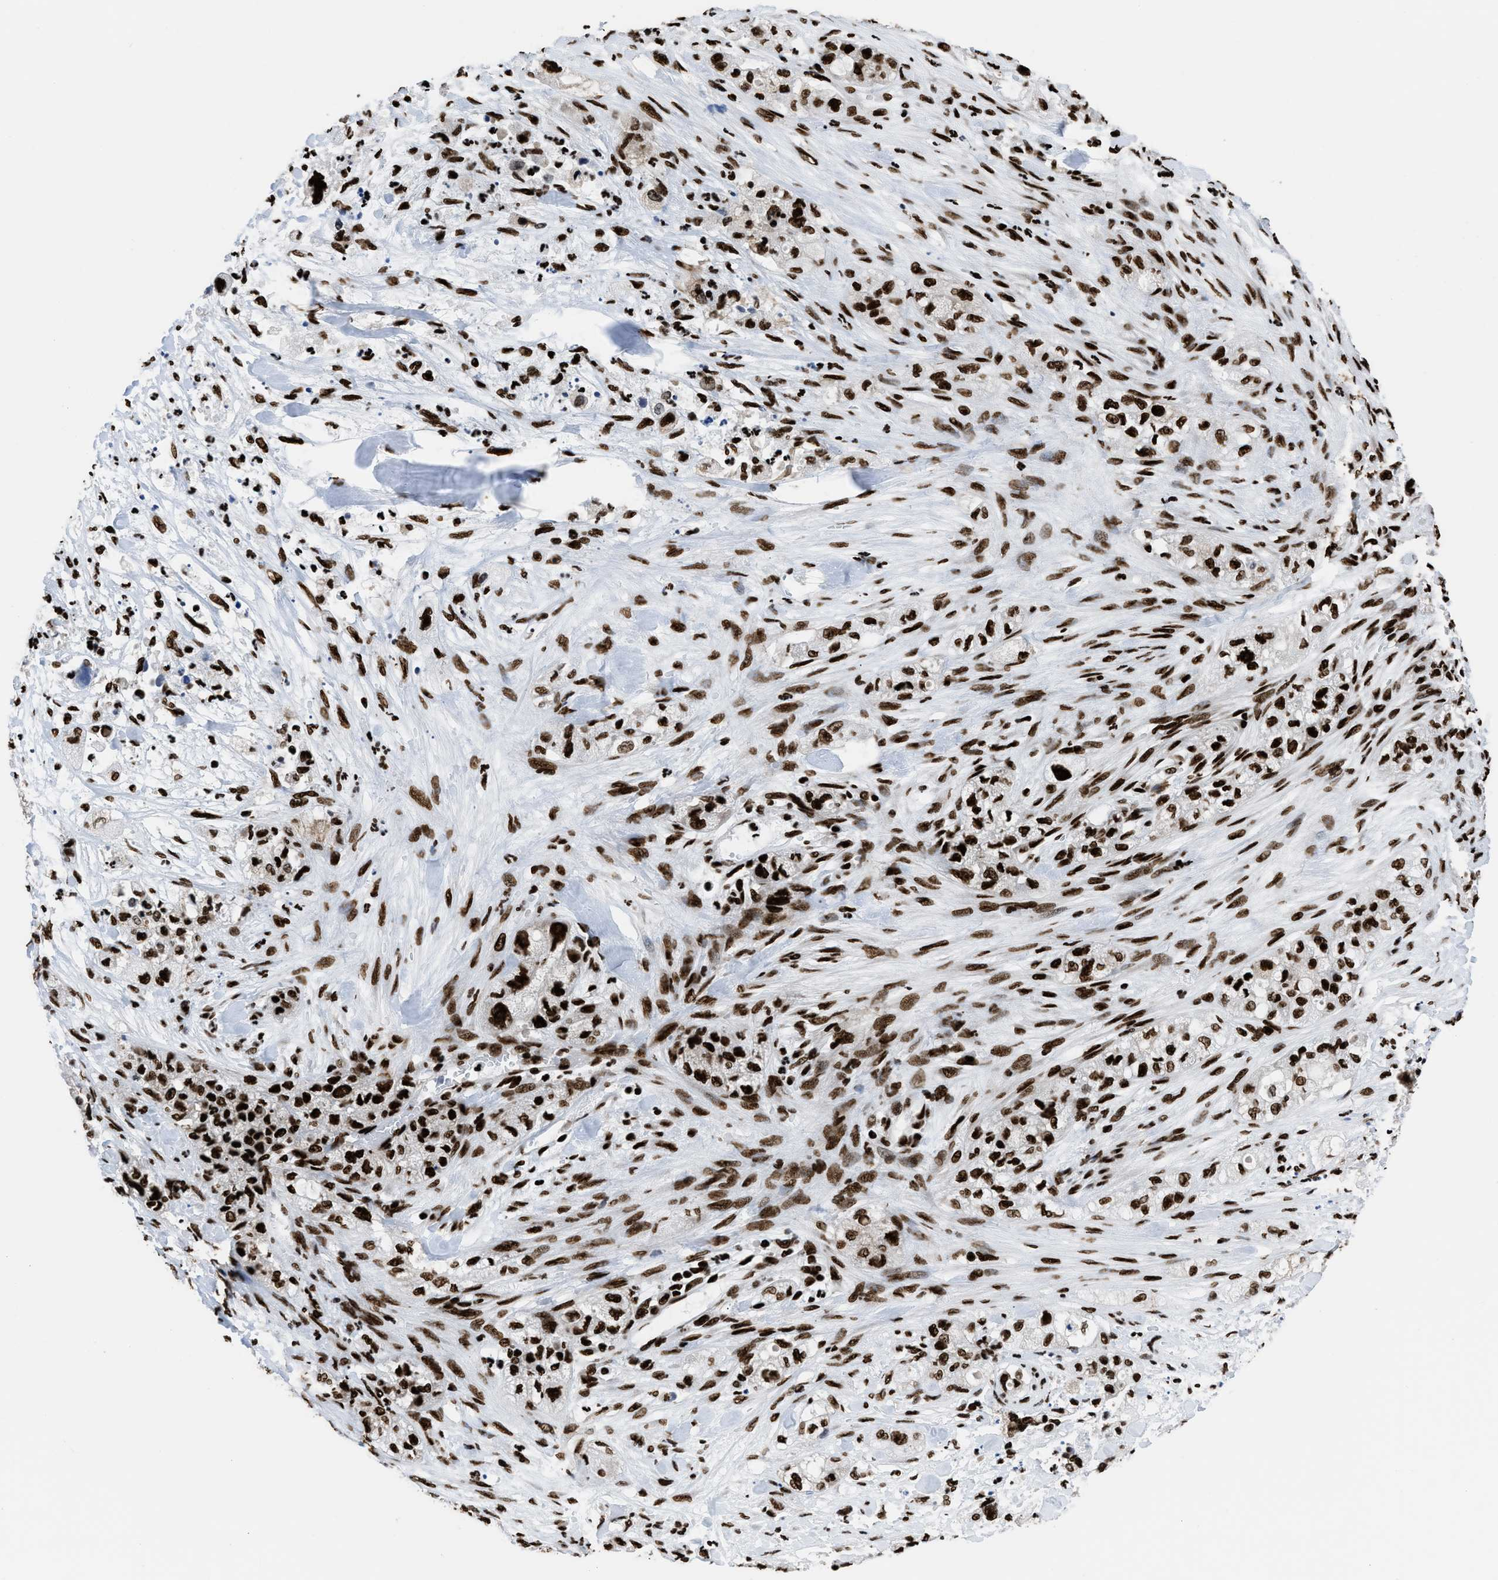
{"staining": {"intensity": "strong", "quantity": ">75%", "location": "nuclear"}, "tissue": "pancreatic cancer", "cell_type": "Tumor cells", "image_type": "cancer", "snomed": [{"axis": "morphology", "description": "Adenocarcinoma, NOS"}, {"axis": "topography", "description": "Pancreas"}], "caption": "Immunohistochemistry photomicrograph of pancreatic cancer (adenocarcinoma) stained for a protein (brown), which reveals high levels of strong nuclear positivity in approximately >75% of tumor cells.", "gene": "HNRNPM", "patient": {"sex": "female", "age": 78}}